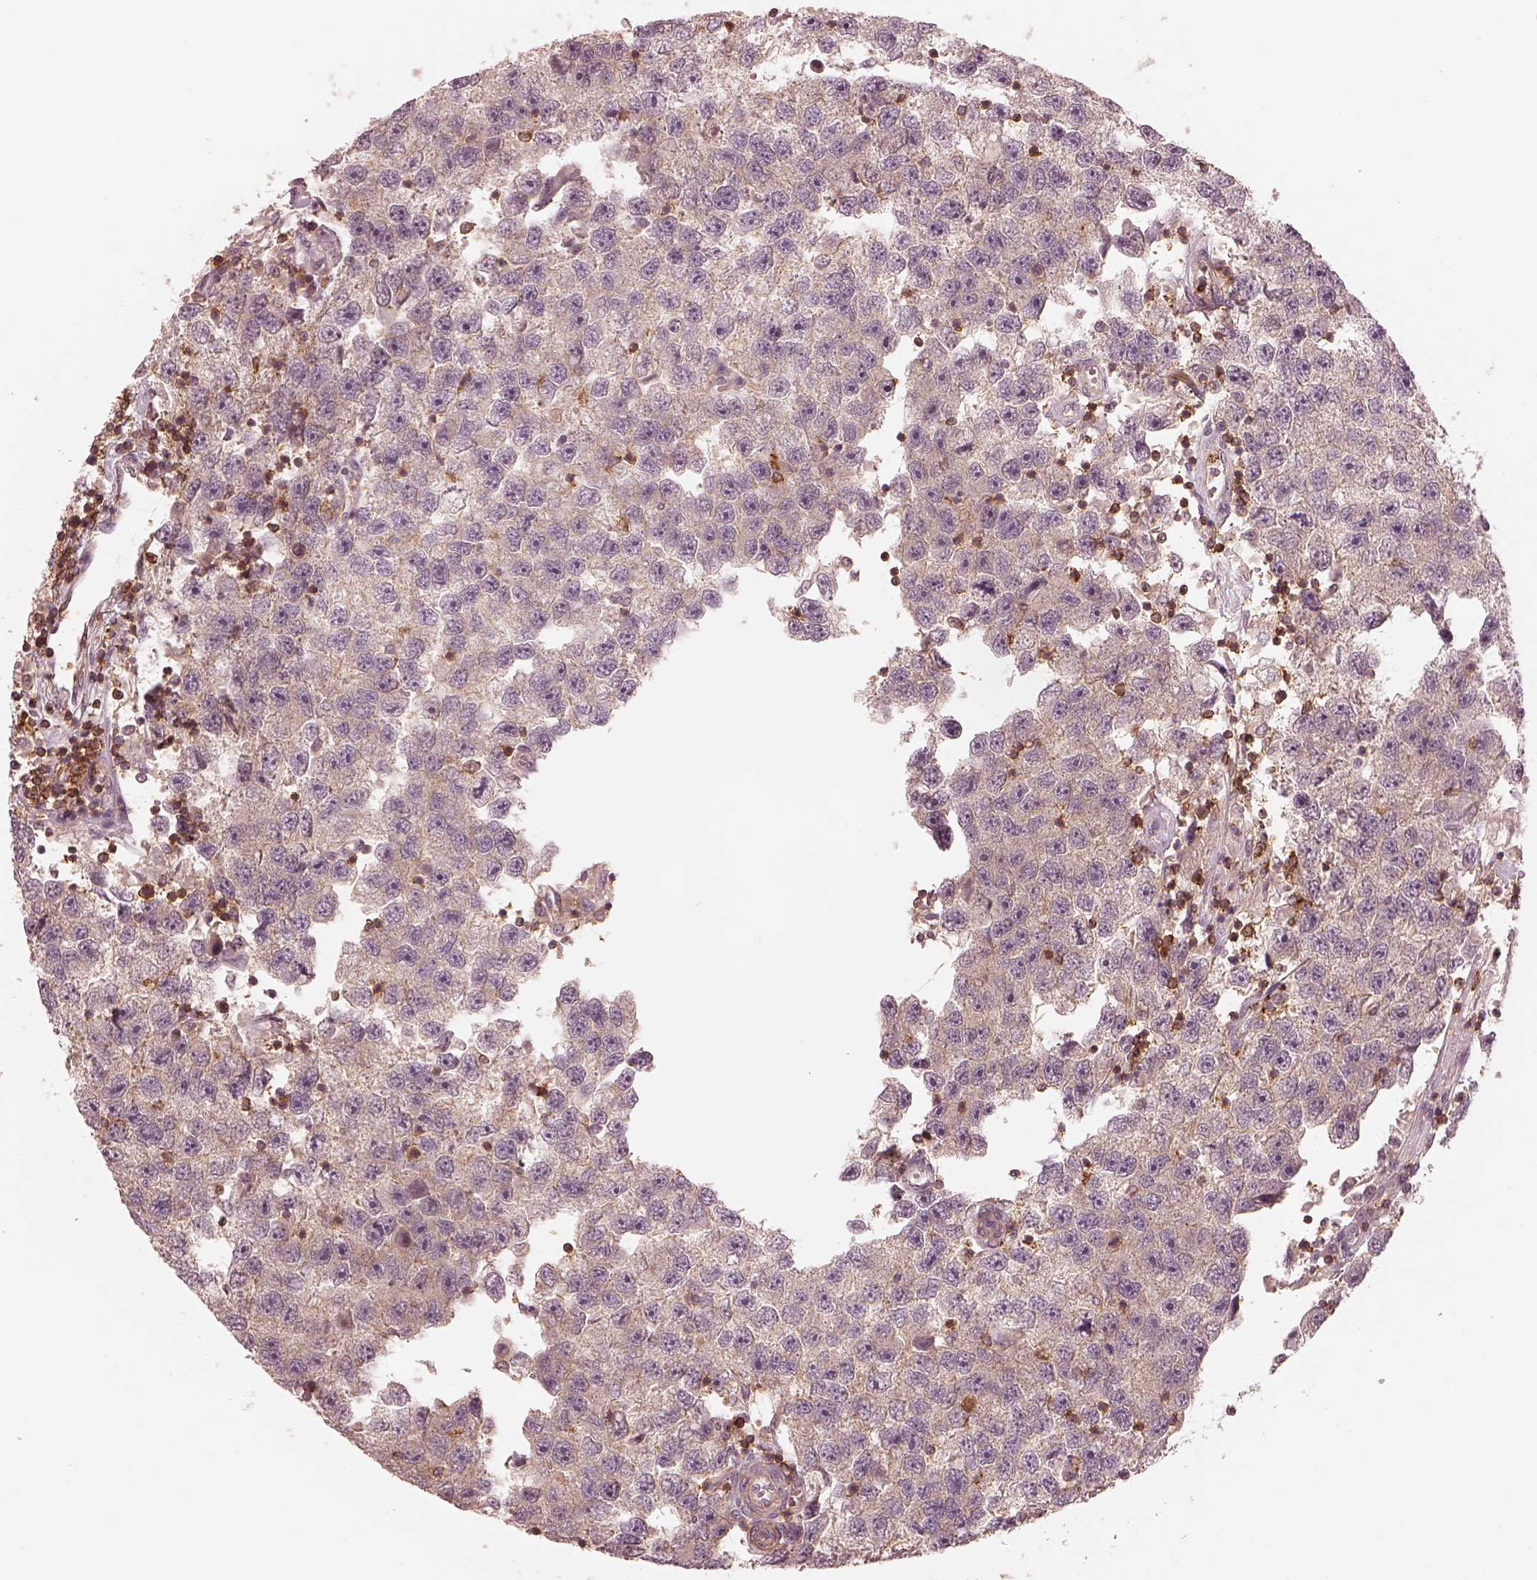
{"staining": {"intensity": "negative", "quantity": "none", "location": "none"}, "tissue": "testis cancer", "cell_type": "Tumor cells", "image_type": "cancer", "snomed": [{"axis": "morphology", "description": "Seminoma, NOS"}, {"axis": "topography", "description": "Testis"}], "caption": "There is no significant positivity in tumor cells of testis seminoma.", "gene": "FAM107B", "patient": {"sex": "male", "age": 26}}